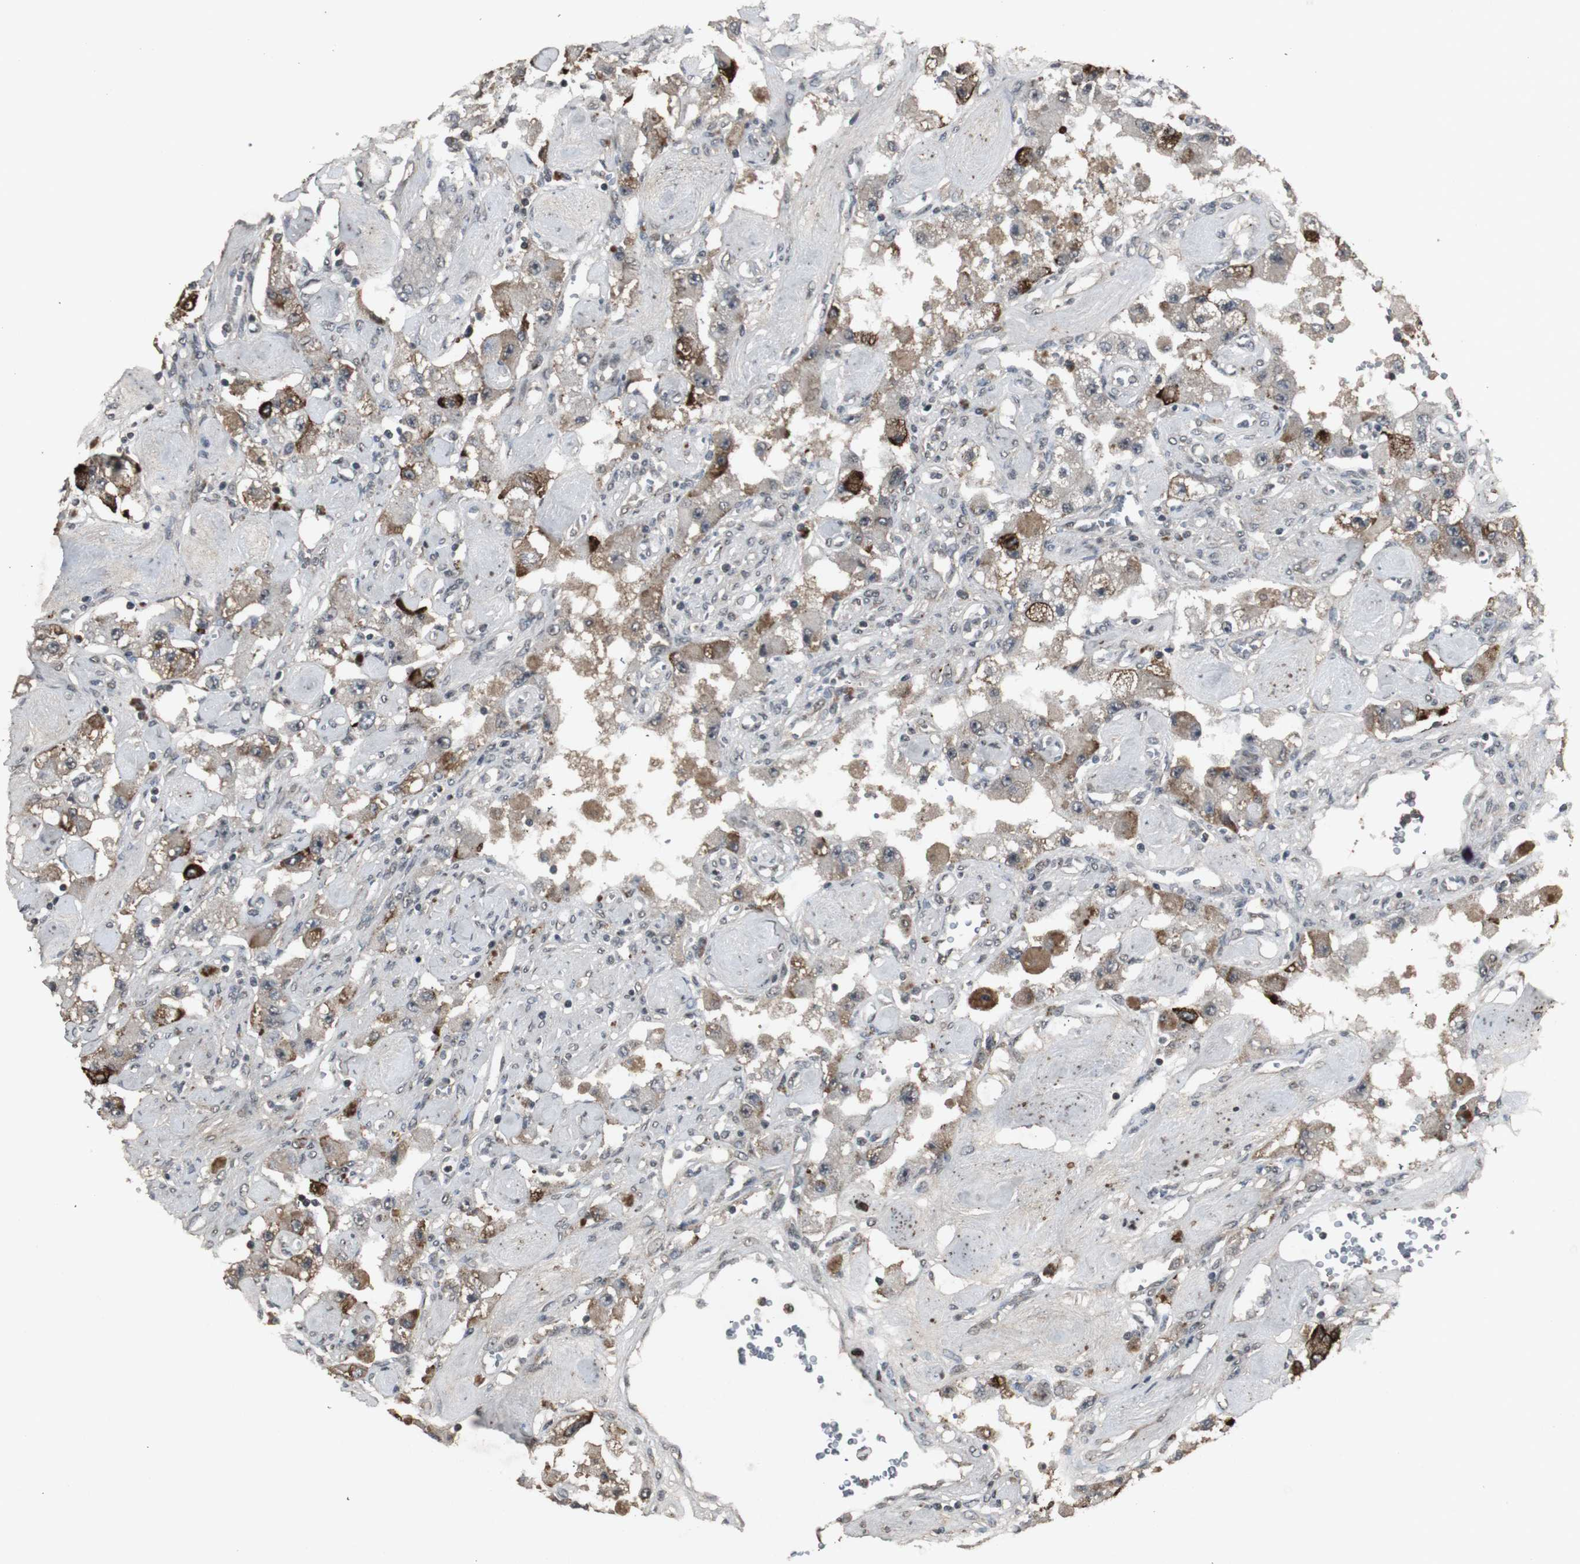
{"staining": {"intensity": "weak", "quantity": "25%-75%", "location": "cytoplasmic/membranous"}, "tissue": "carcinoid", "cell_type": "Tumor cells", "image_type": "cancer", "snomed": [{"axis": "morphology", "description": "Carcinoid, malignant, NOS"}, {"axis": "topography", "description": "Pancreas"}], "caption": "Human malignant carcinoid stained with a brown dye exhibits weak cytoplasmic/membranous positive staining in about 25%-75% of tumor cells.", "gene": "EMX1", "patient": {"sex": "male", "age": 41}}